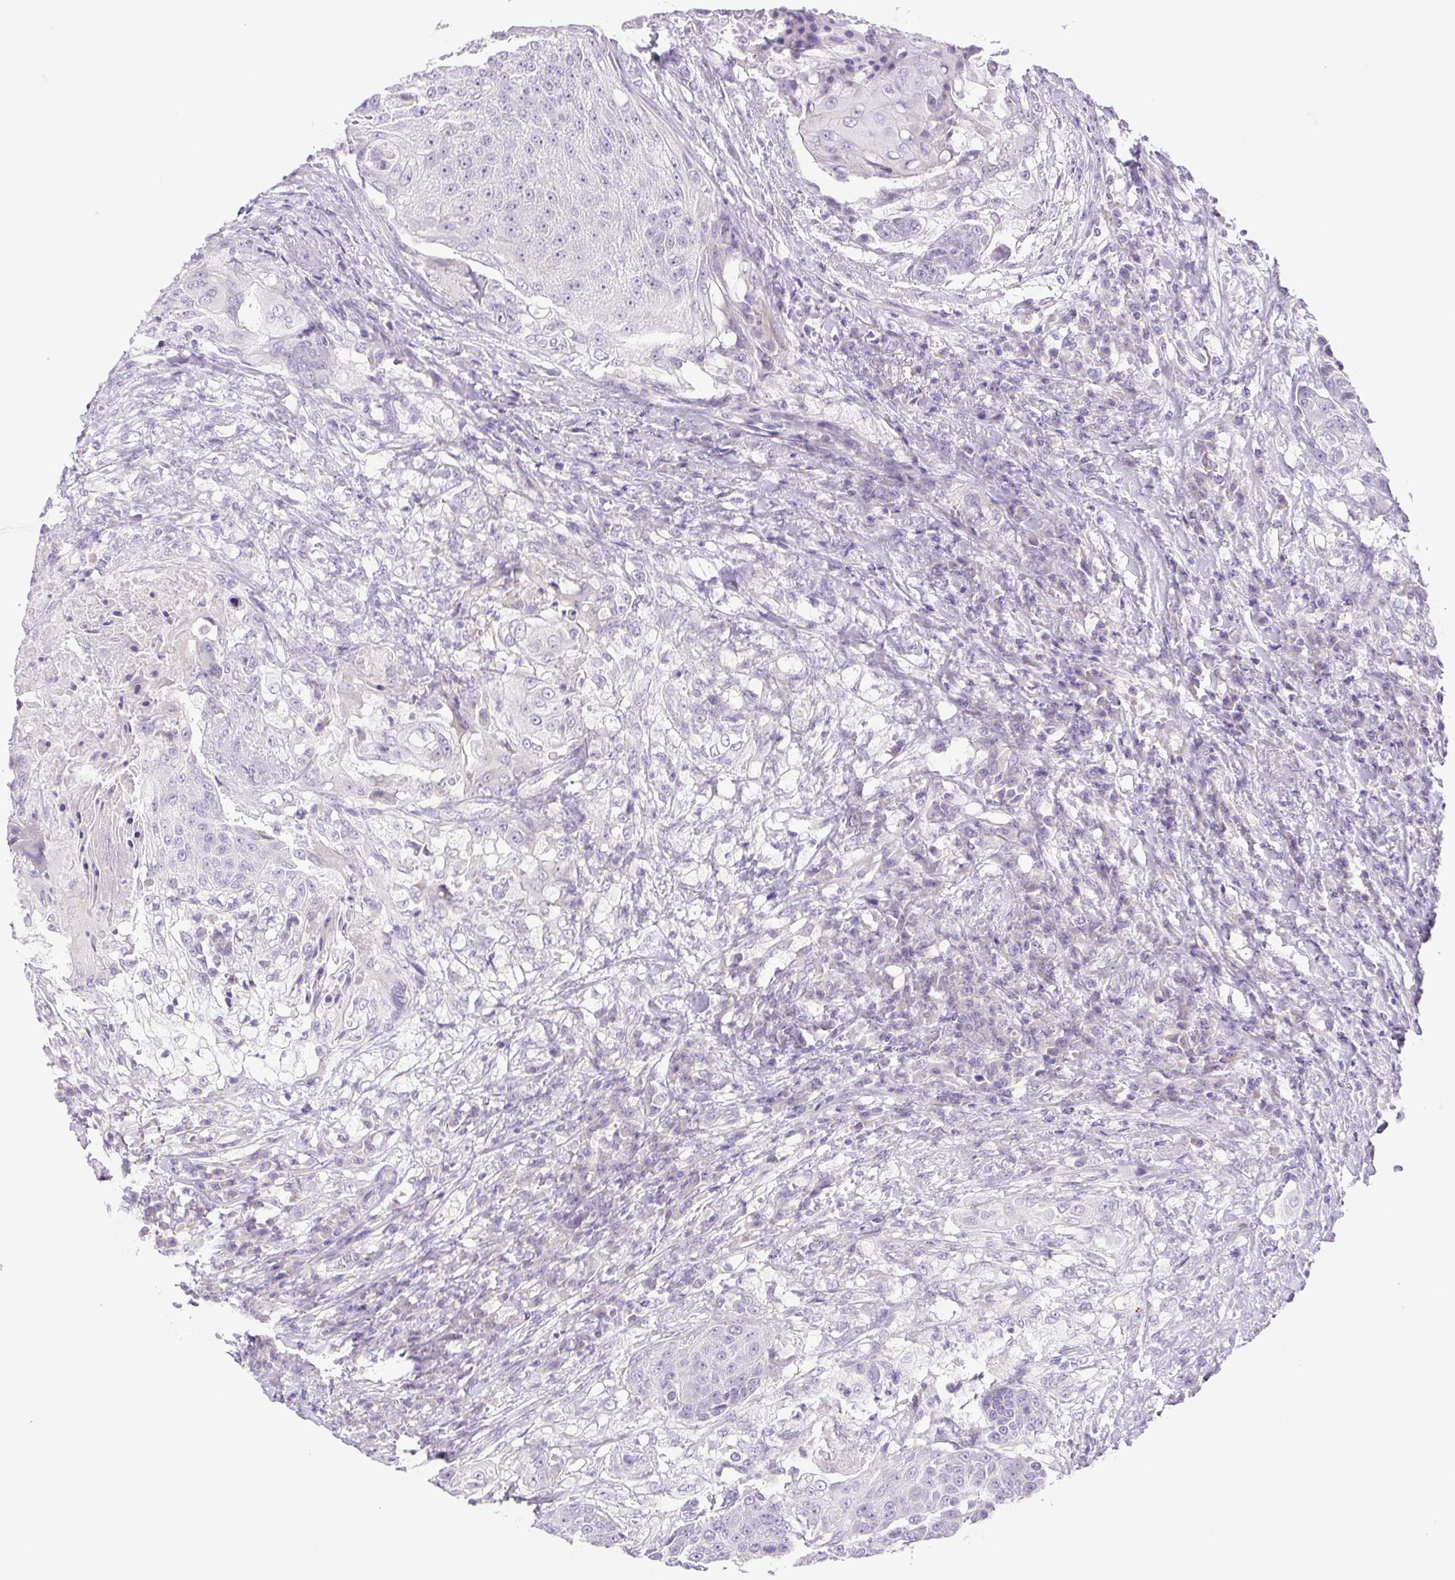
{"staining": {"intensity": "negative", "quantity": "none", "location": "none"}, "tissue": "urothelial cancer", "cell_type": "Tumor cells", "image_type": "cancer", "snomed": [{"axis": "morphology", "description": "Urothelial carcinoma, High grade"}, {"axis": "topography", "description": "Urinary bladder"}], "caption": "An immunohistochemistry photomicrograph of urothelial cancer is shown. There is no staining in tumor cells of urothelial cancer. (DAB (3,3'-diaminobenzidine) immunohistochemistry (IHC) with hematoxylin counter stain).", "gene": "PAPPA2", "patient": {"sex": "female", "age": 63}}